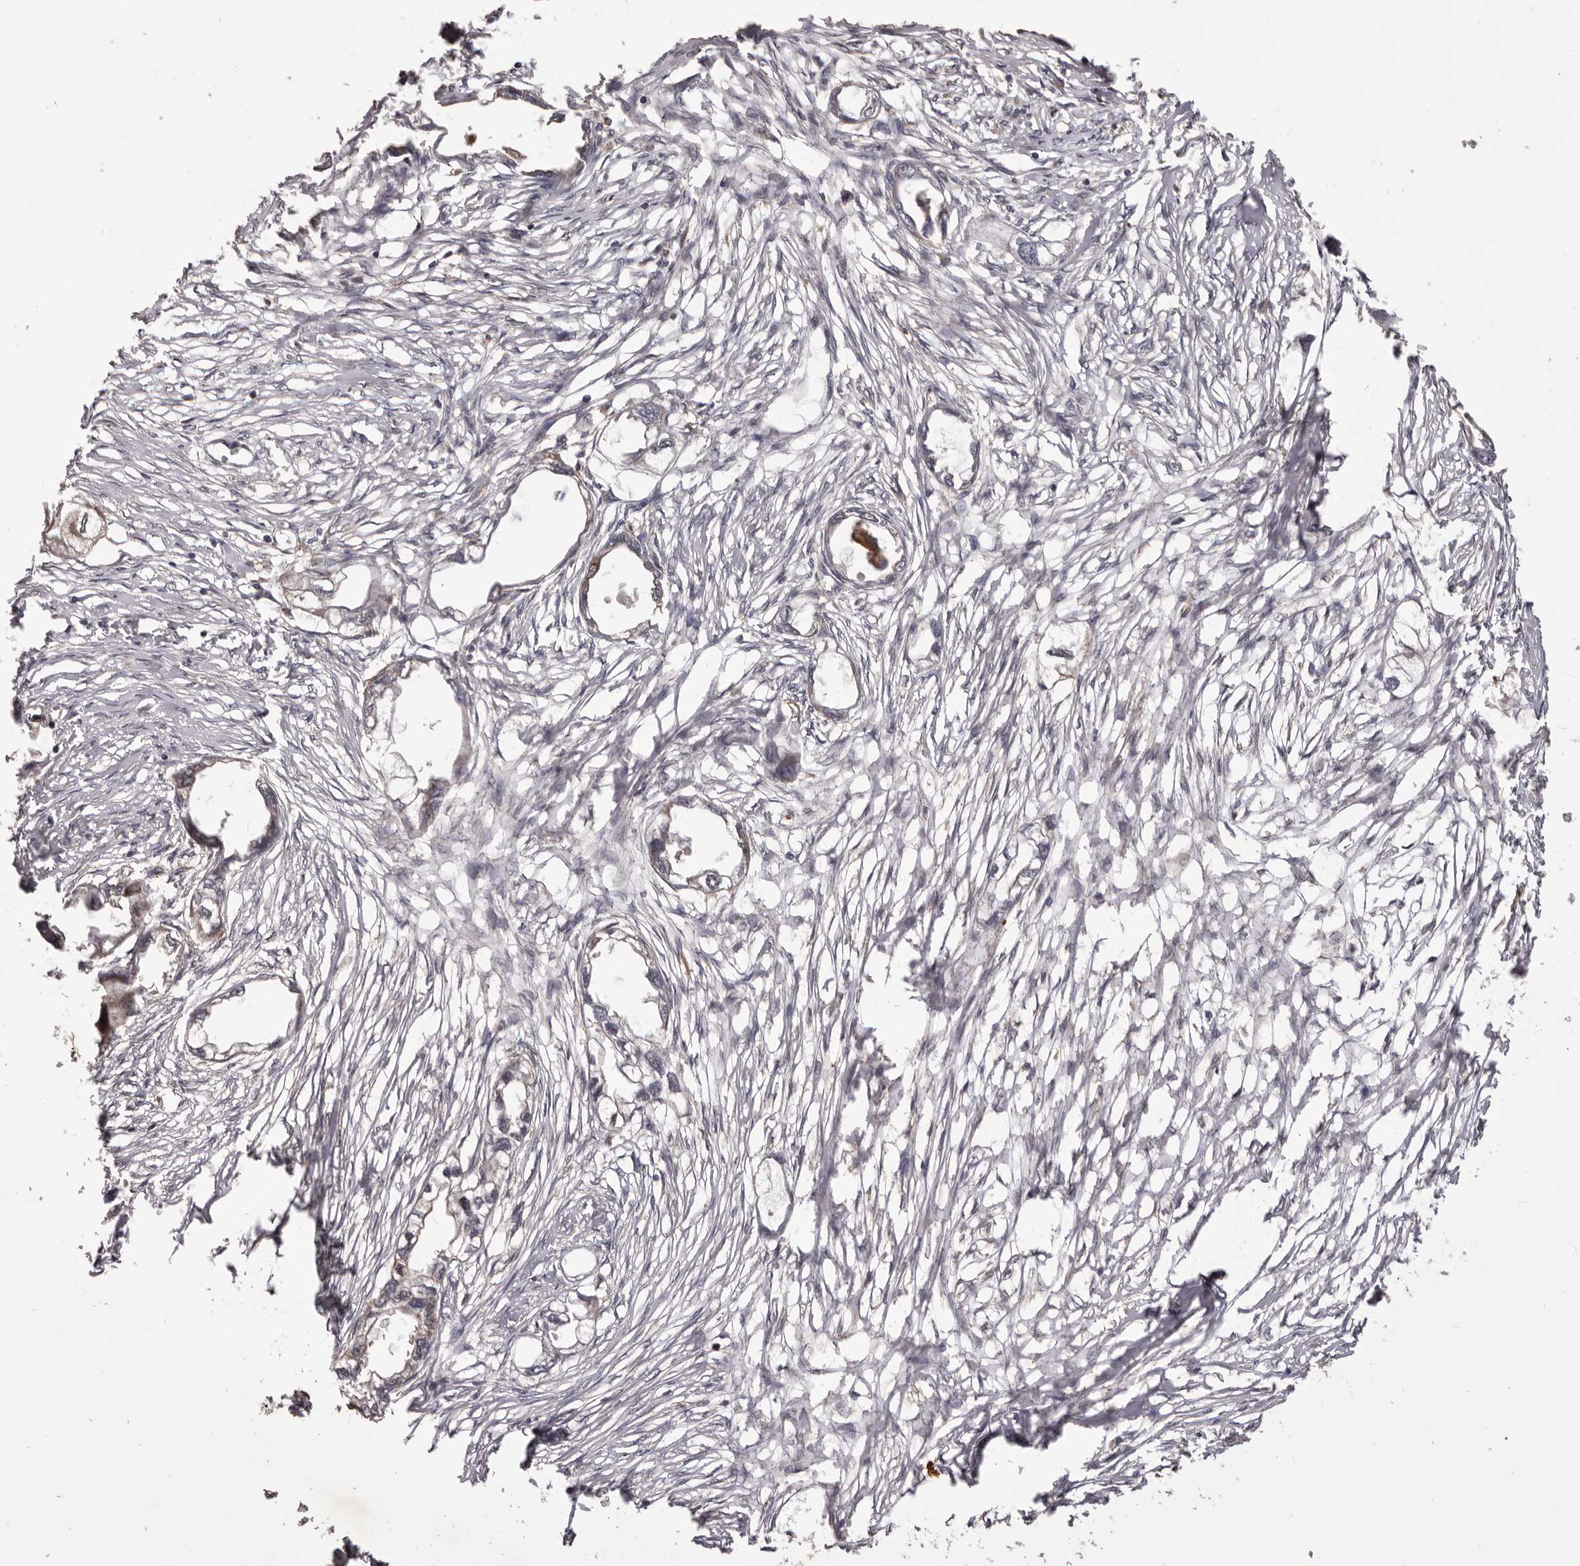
{"staining": {"intensity": "negative", "quantity": "none", "location": "none"}, "tissue": "endometrial cancer", "cell_type": "Tumor cells", "image_type": "cancer", "snomed": [{"axis": "morphology", "description": "Adenocarcinoma, NOS"}, {"axis": "morphology", "description": "Adenocarcinoma, metastatic, NOS"}, {"axis": "topography", "description": "Adipose tissue"}, {"axis": "topography", "description": "Endometrium"}], "caption": "Tumor cells are negative for brown protein staining in endometrial metastatic adenocarcinoma.", "gene": "GLIPR2", "patient": {"sex": "female", "age": 67}}